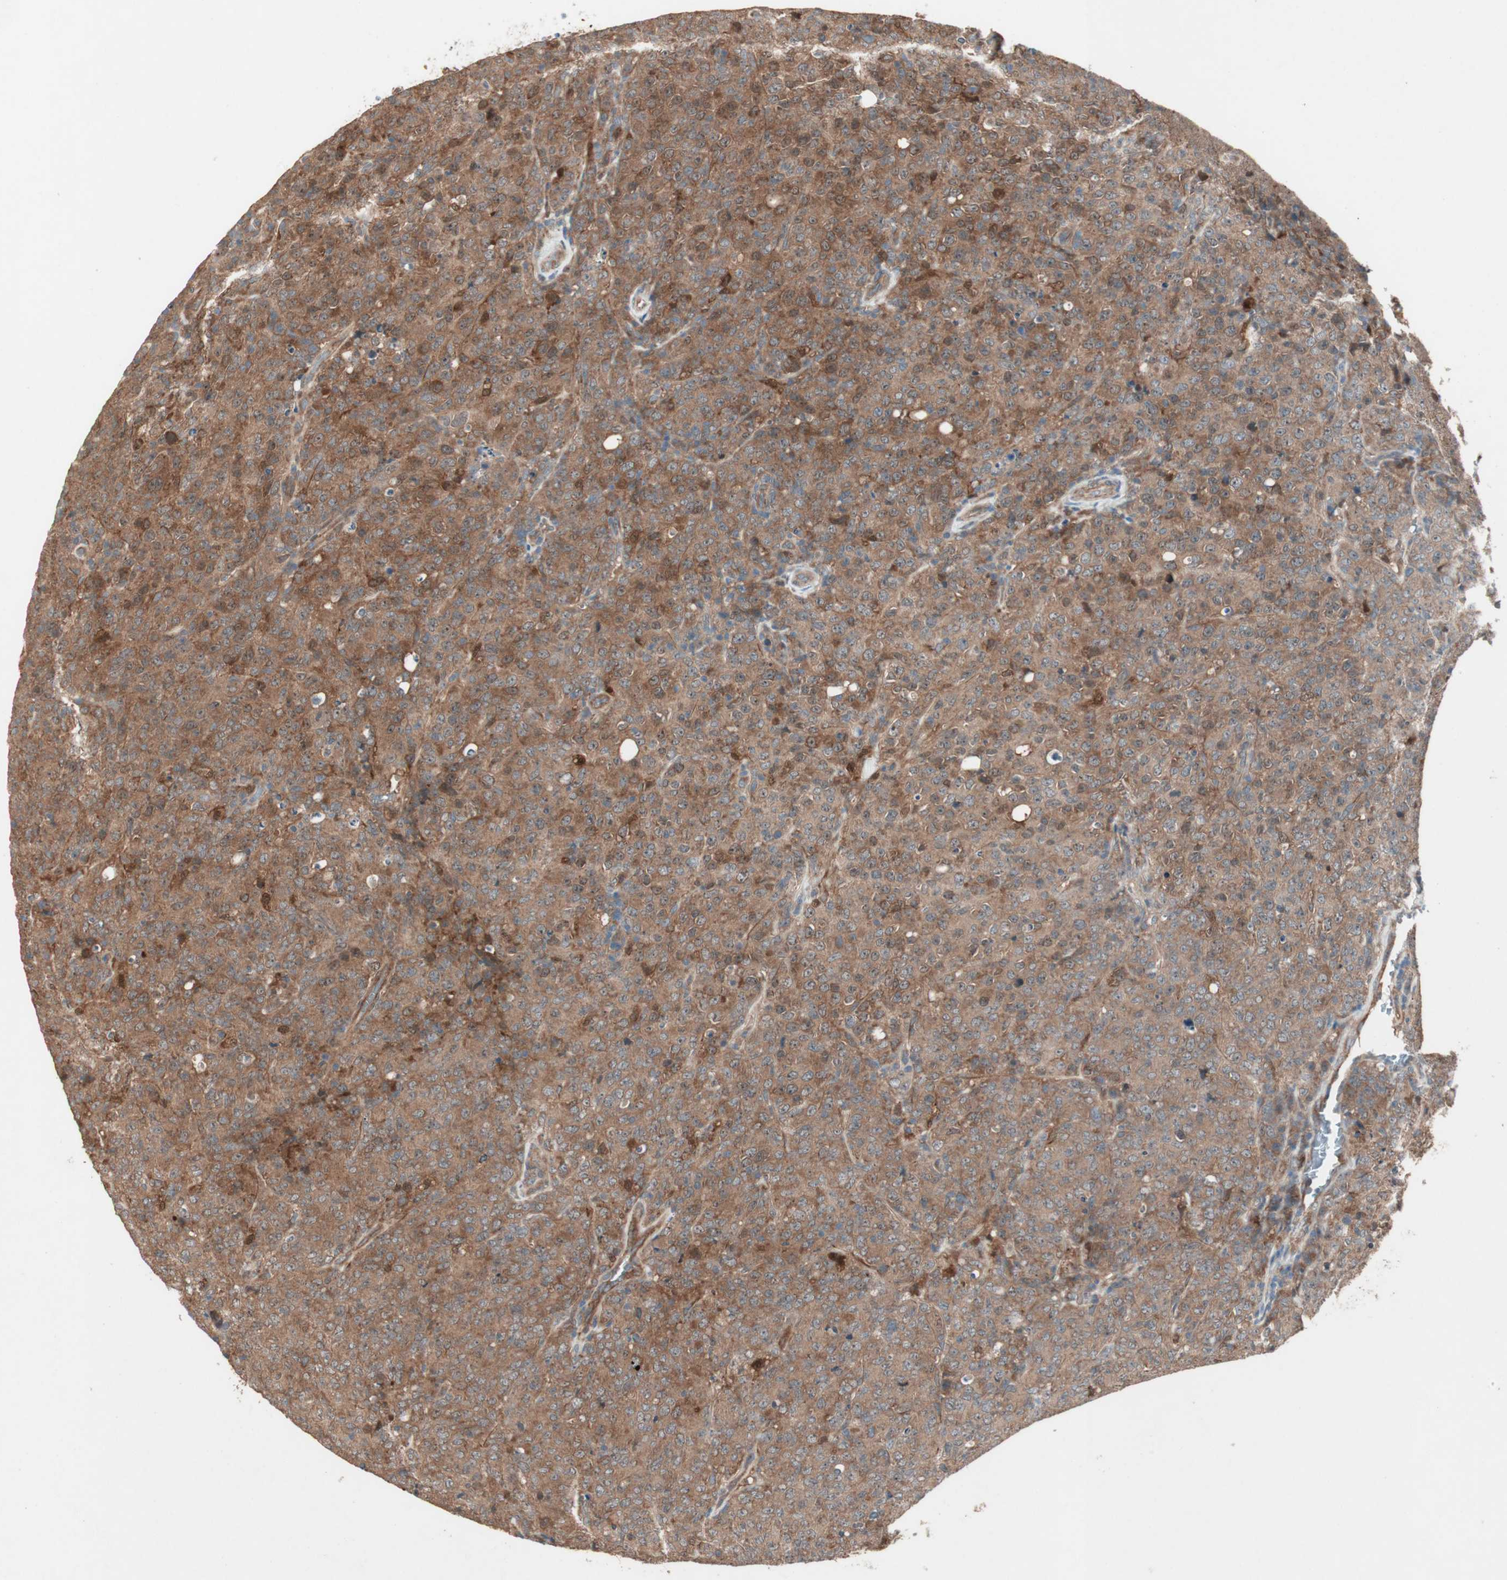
{"staining": {"intensity": "moderate", "quantity": ">75%", "location": "cytoplasmic/membranous"}, "tissue": "lymphoma", "cell_type": "Tumor cells", "image_type": "cancer", "snomed": [{"axis": "morphology", "description": "Malignant lymphoma, non-Hodgkin's type, High grade"}, {"axis": "topography", "description": "Tonsil"}], "caption": "Brown immunohistochemical staining in human lymphoma demonstrates moderate cytoplasmic/membranous expression in approximately >75% of tumor cells. (DAB (3,3'-diaminobenzidine) IHC with brightfield microscopy, high magnification).", "gene": "SDSL", "patient": {"sex": "female", "age": 36}}